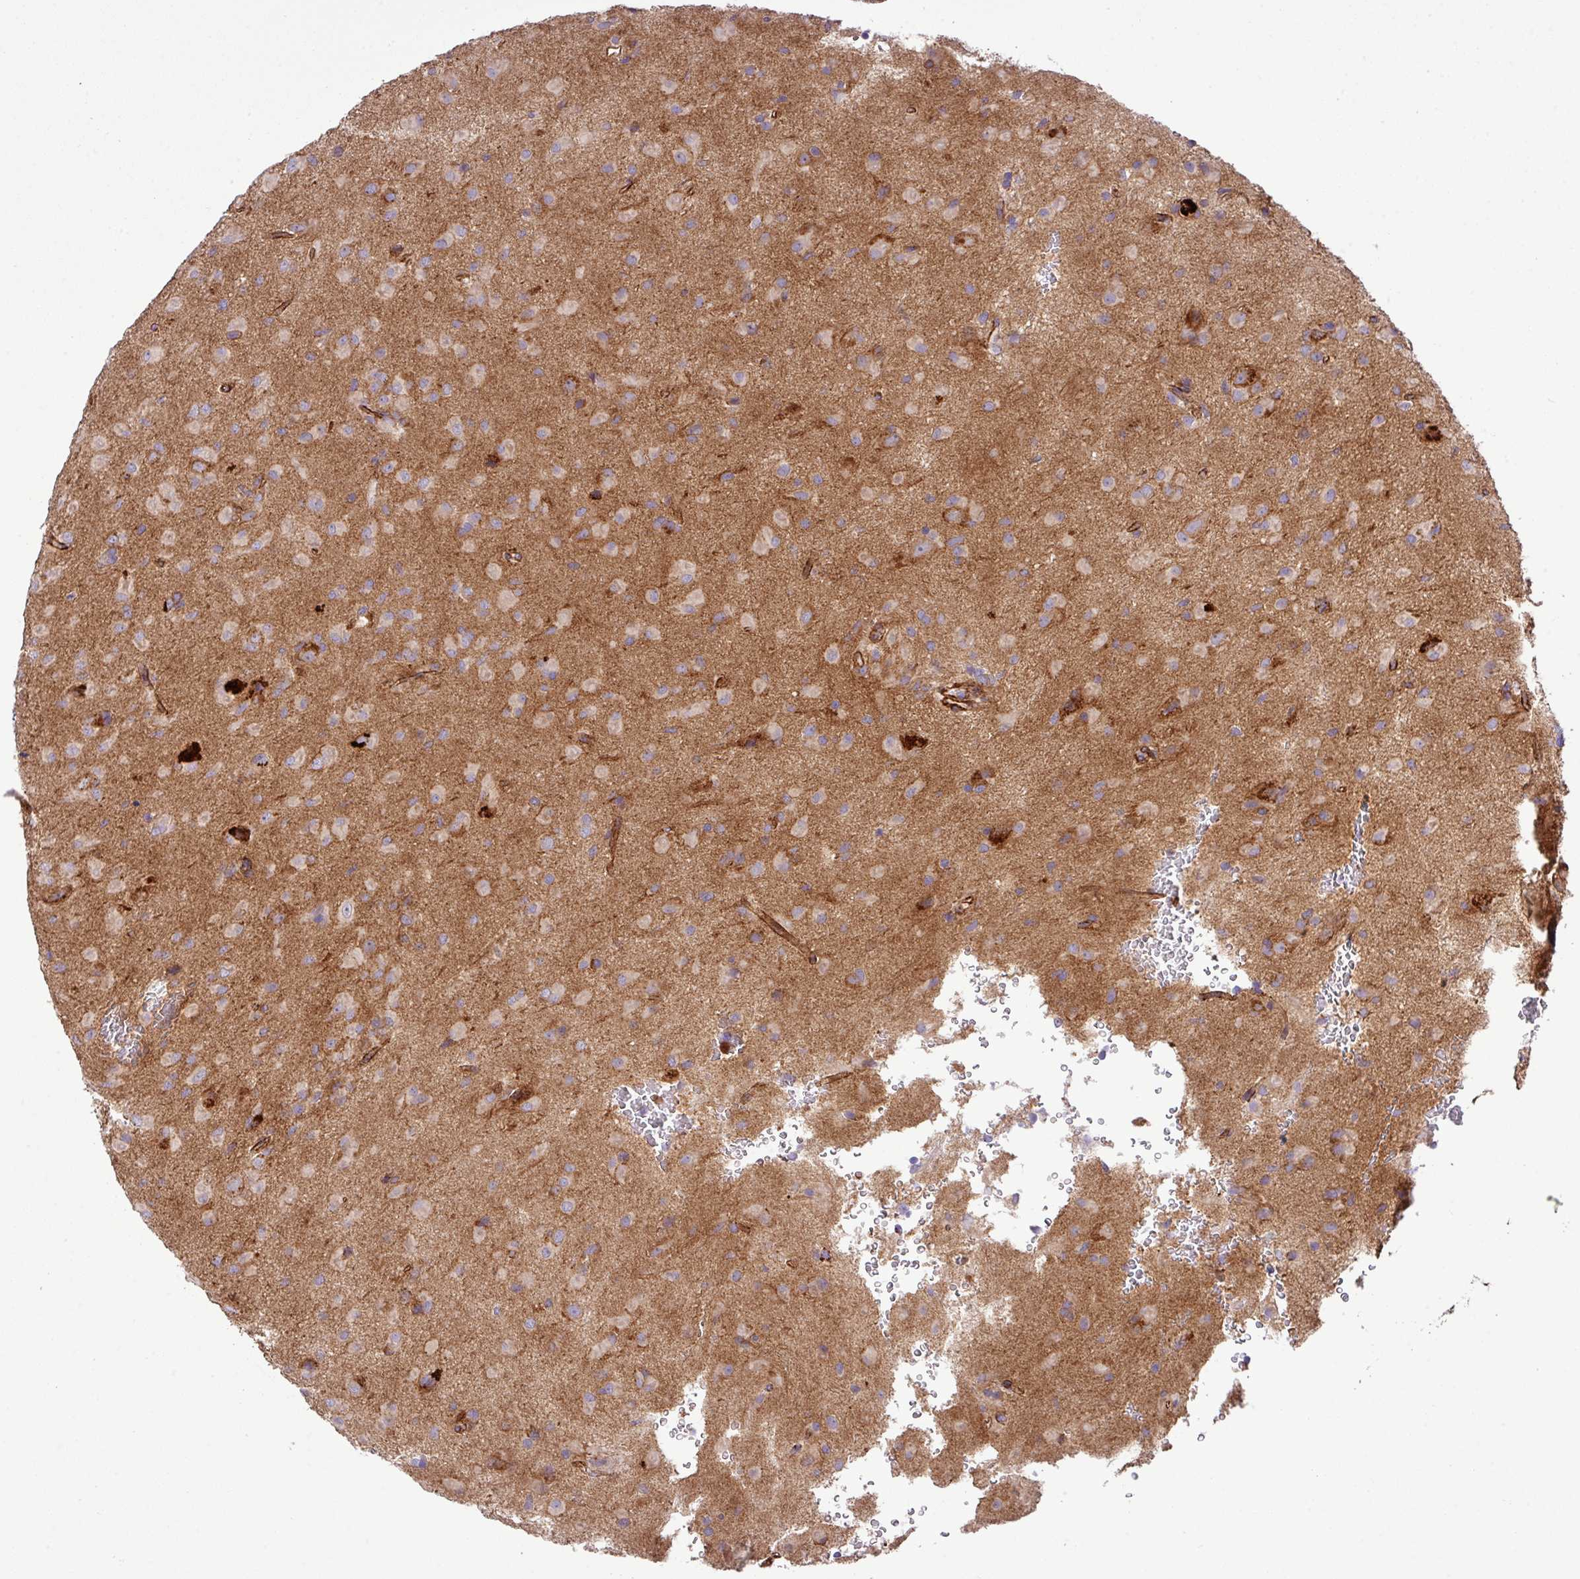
{"staining": {"intensity": "weak", "quantity": "<25%", "location": "cytoplasmic/membranous"}, "tissue": "glioma", "cell_type": "Tumor cells", "image_type": "cancer", "snomed": [{"axis": "morphology", "description": "Glioma, malignant, Low grade"}, {"axis": "topography", "description": "Brain"}], "caption": "Tumor cells show no significant protein positivity in glioma.", "gene": "FAM47E", "patient": {"sex": "male", "age": 58}}